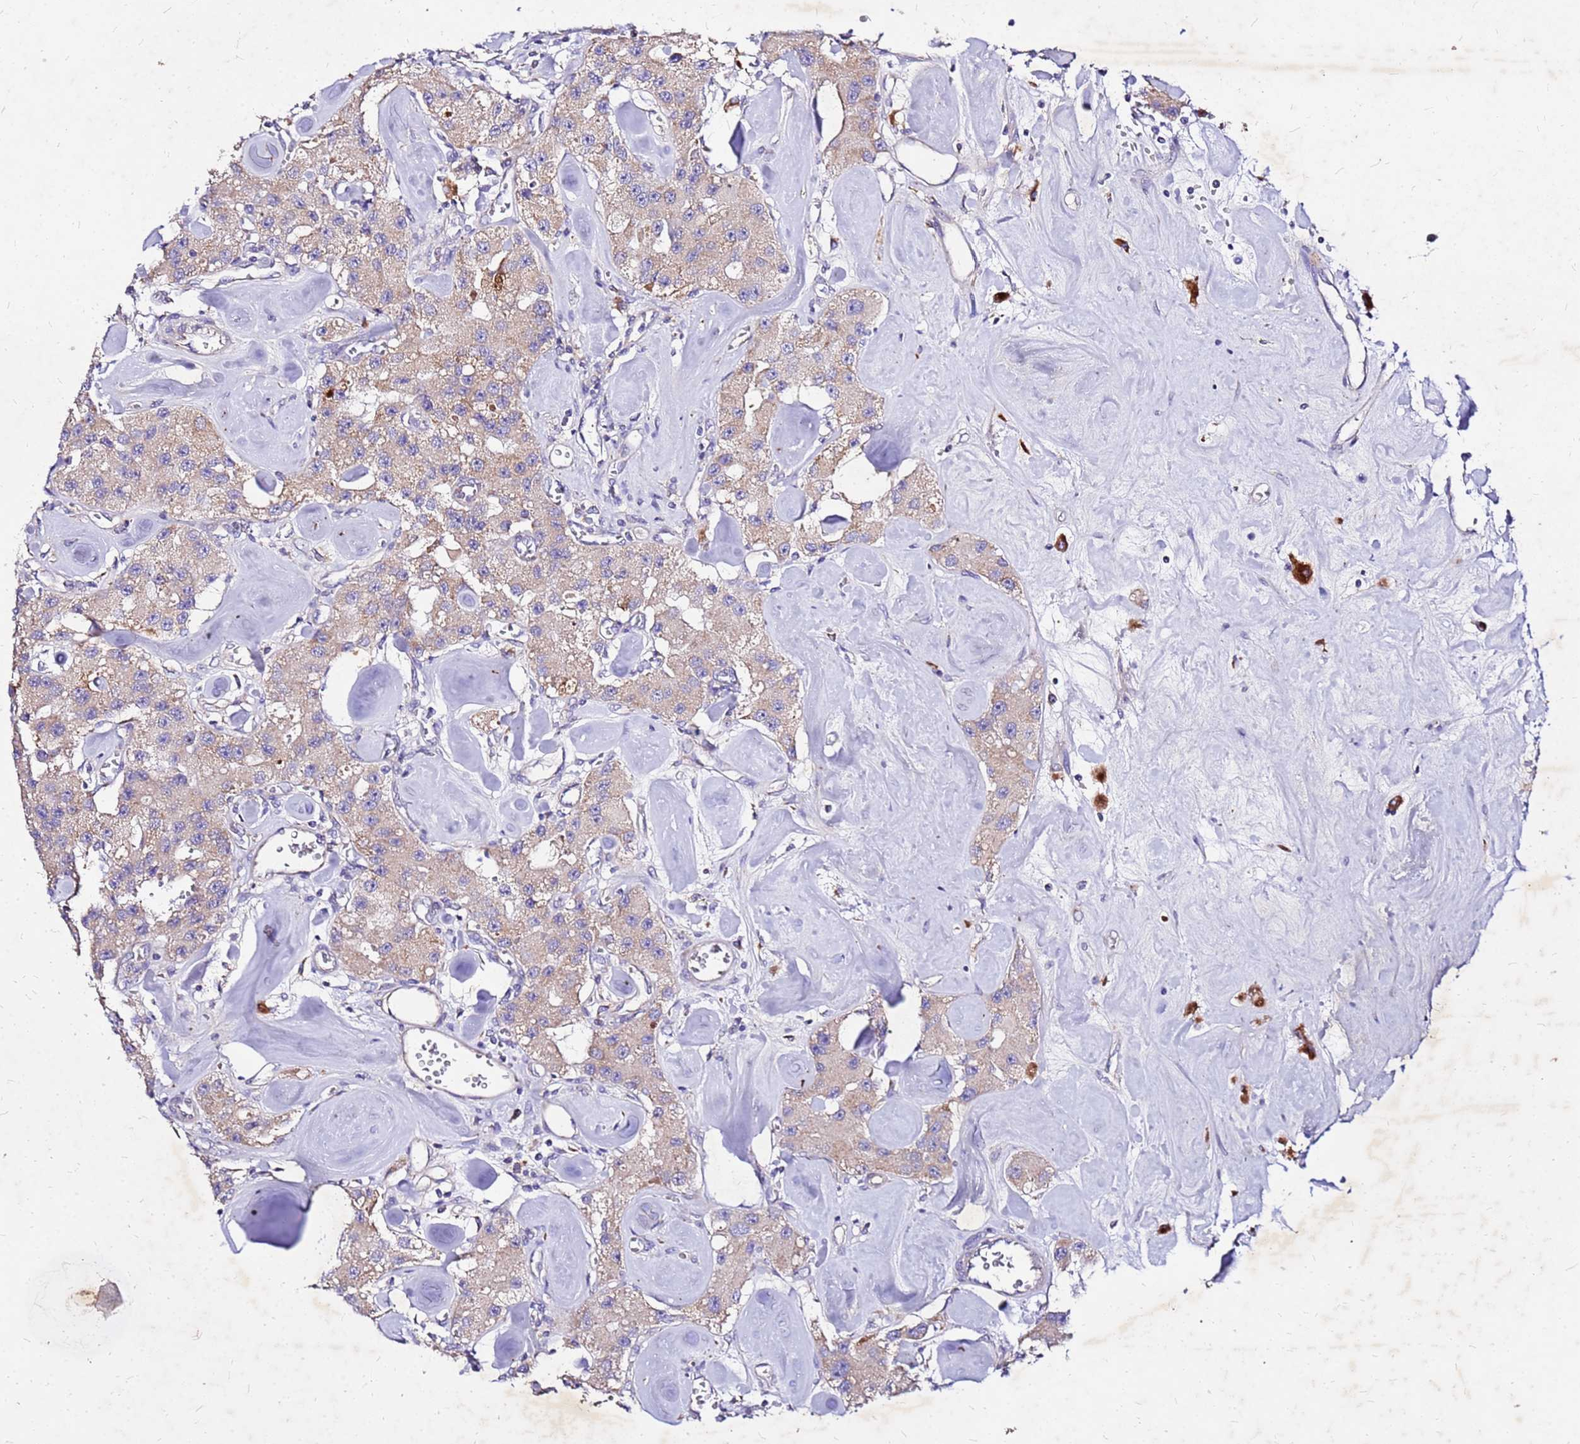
{"staining": {"intensity": "moderate", "quantity": "25%-75%", "location": "cytoplasmic/membranous"}, "tissue": "carcinoid", "cell_type": "Tumor cells", "image_type": "cancer", "snomed": [{"axis": "morphology", "description": "Carcinoid, malignant, NOS"}, {"axis": "topography", "description": "Pancreas"}], "caption": "About 25%-75% of tumor cells in malignant carcinoid demonstrate moderate cytoplasmic/membranous protein expression as visualized by brown immunohistochemical staining.", "gene": "COX14", "patient": {"sex": "male", "age": 41}}